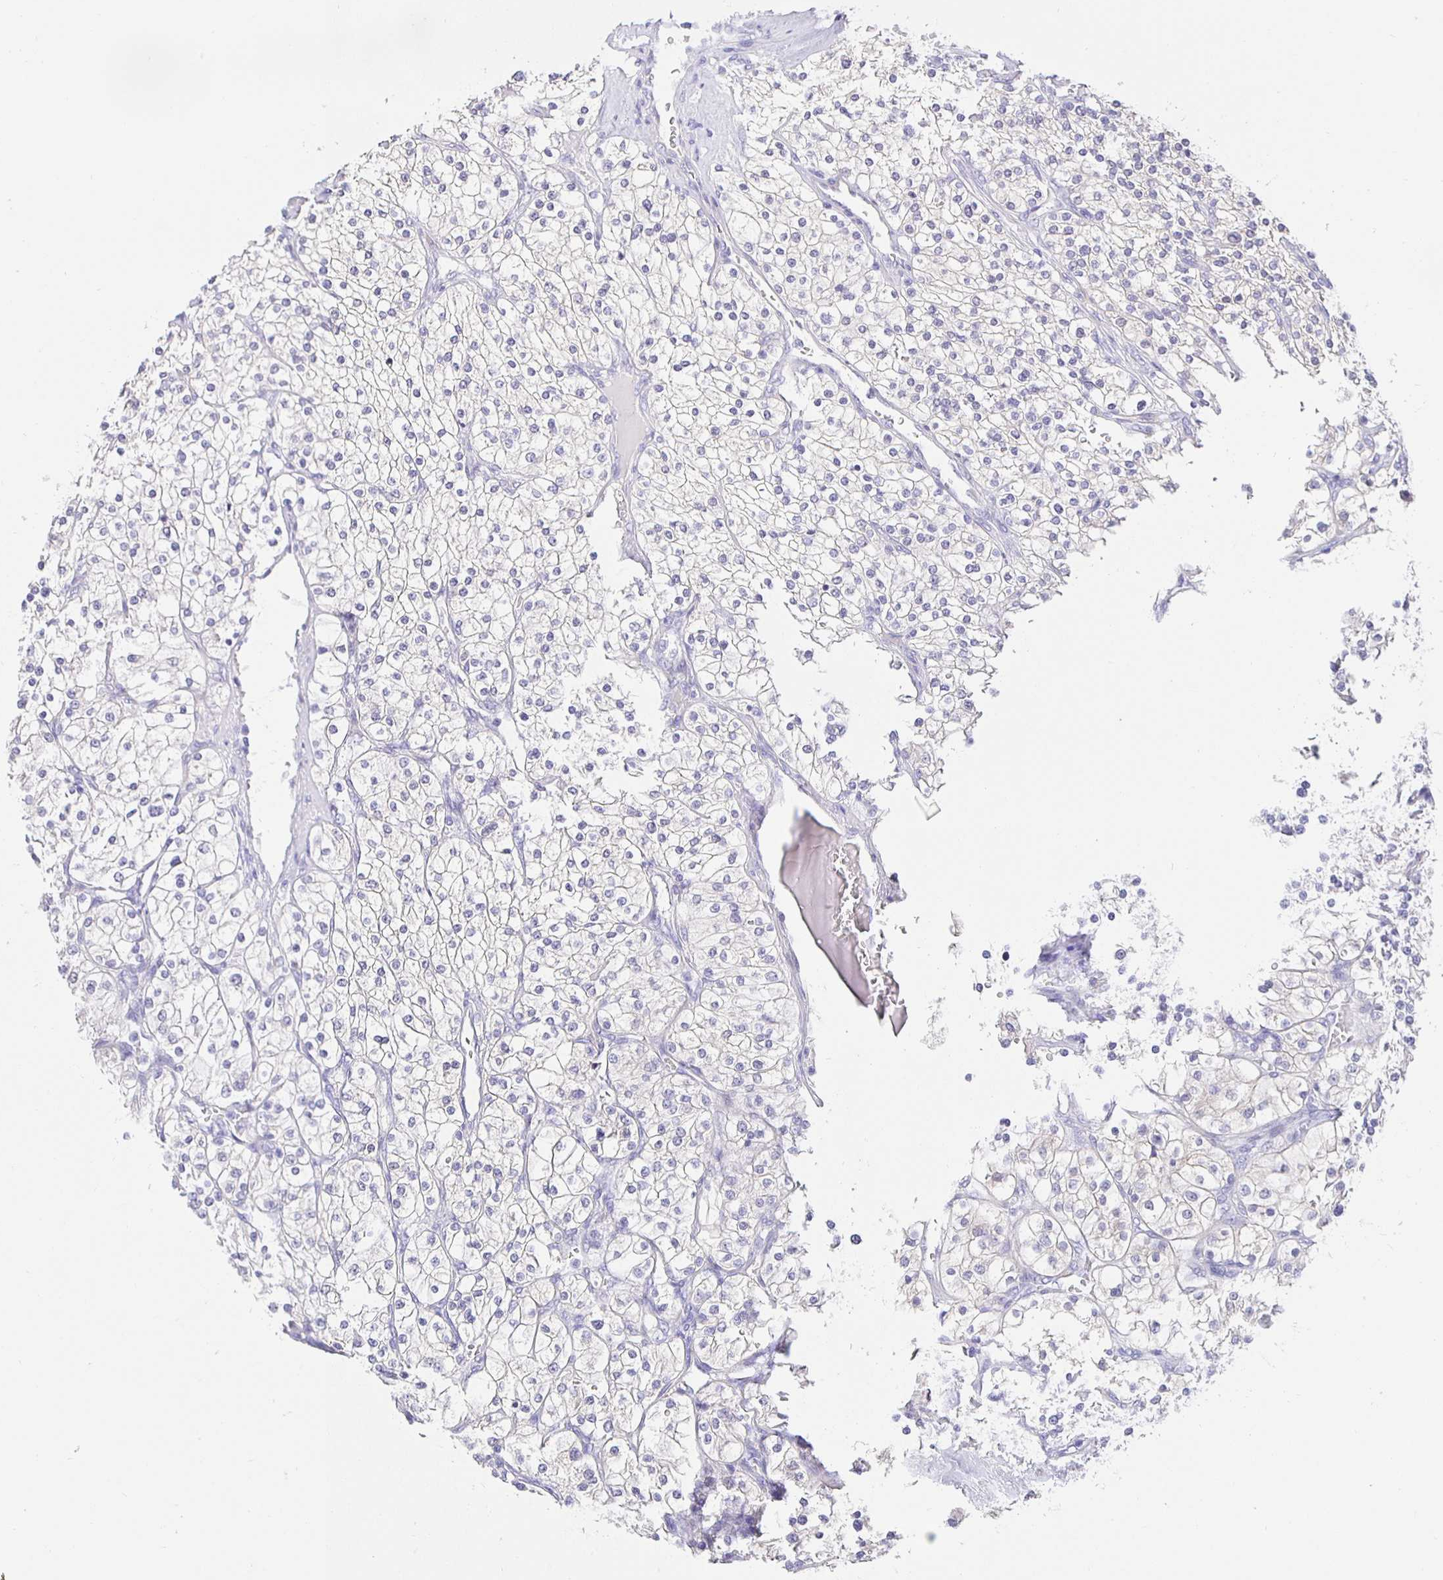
{"staining": {"intensity": "negative", "quantity": "none", "location": "none"}, "tissue": "renal cancer", "cell_type": "Tumor cells", "image_type": "cancer", "snomed": [{"axis": "morphology", "description": "Adenocarcinoma, NOS"}, {"axis": "topography", "description": "Kidney"}], "caption": "An image of human renal cancer is negative for staining in tumor cells. (DAB (3,3'-diaminobenzidine) IHC visualized using brightfield microscopy, high magnification).", "gene": "HSPA4L", "patient": {"sex": "male", "age": 80}}